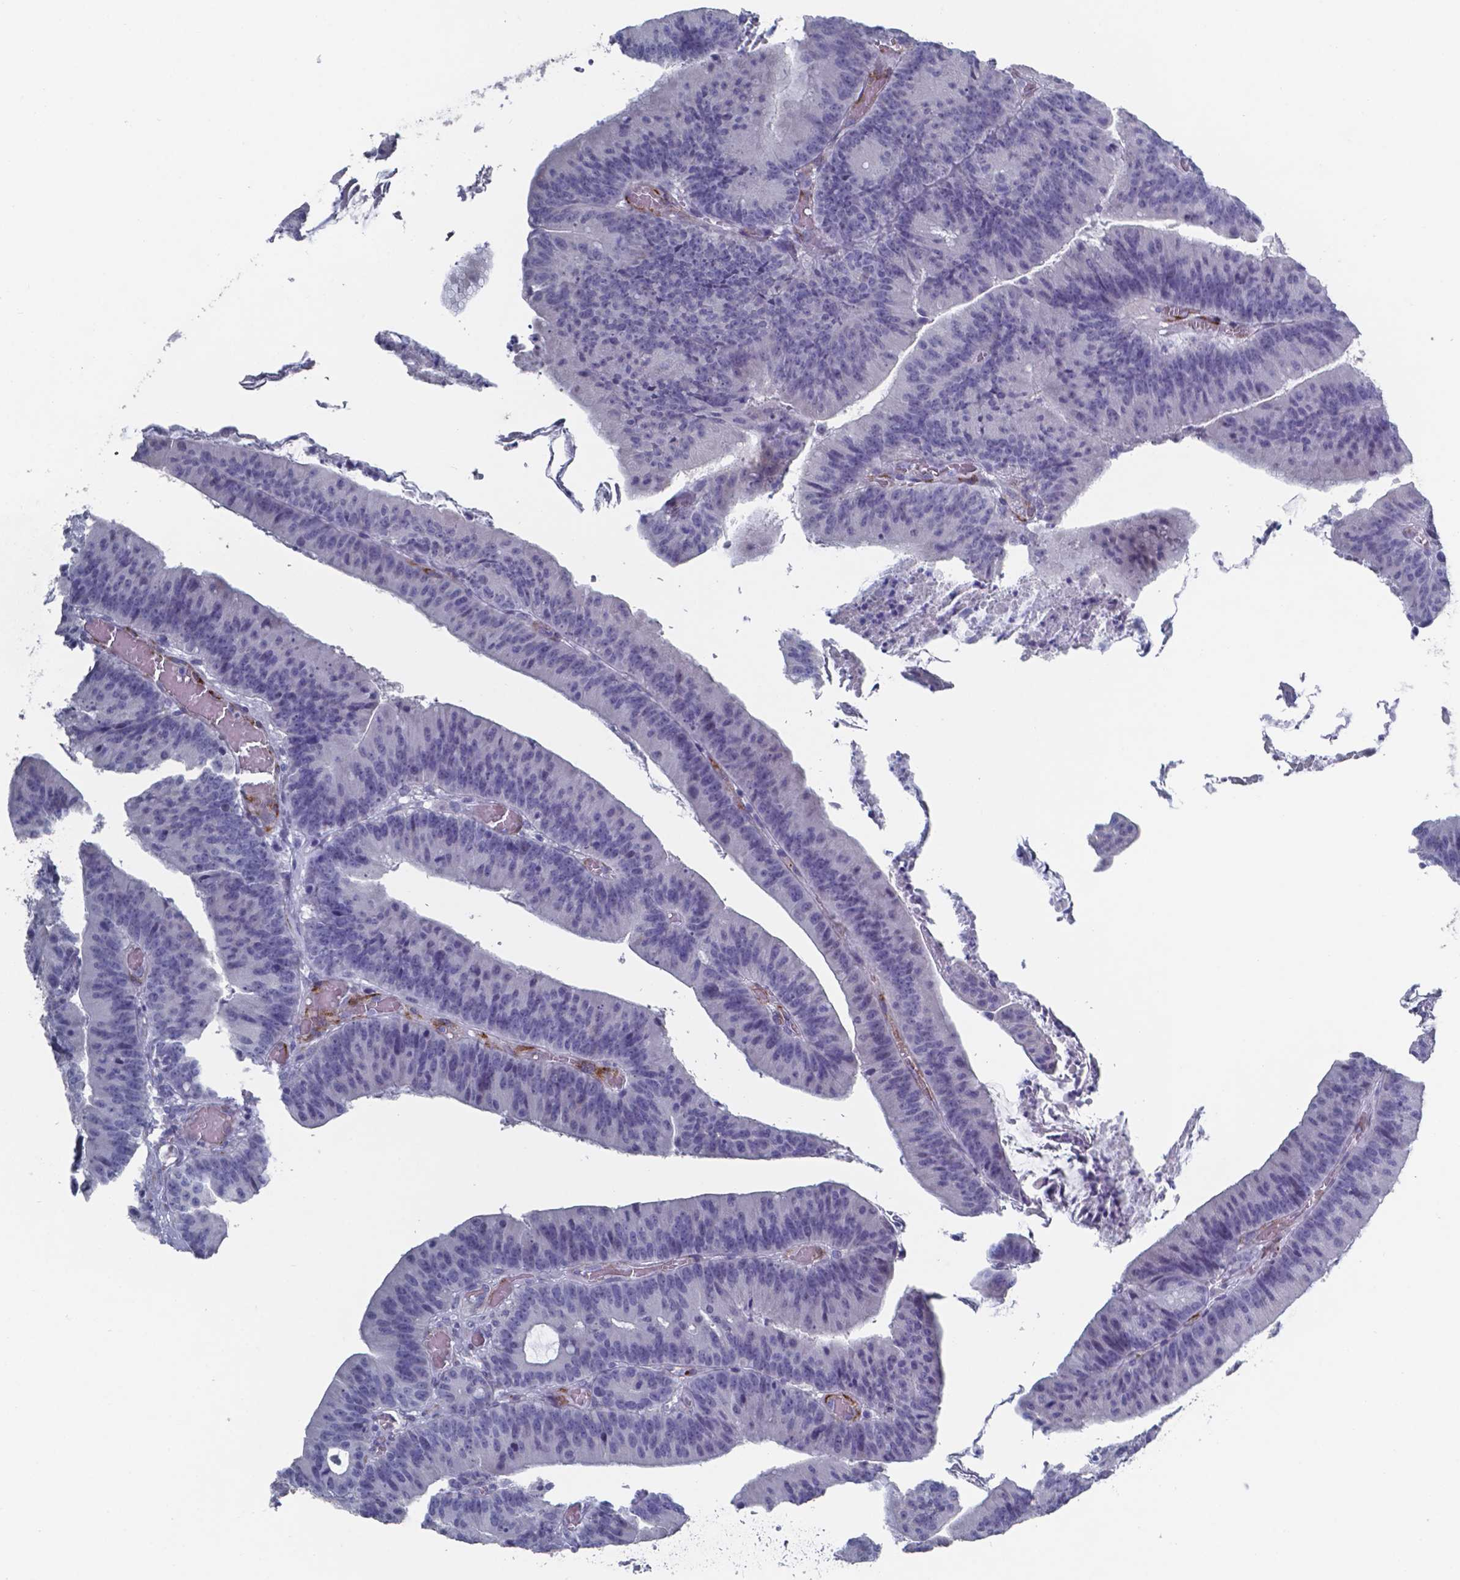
{"staining": {"intensity": "negative", "quantity": "none", "location": "none"}, "tissue": "colorectal cancer", "cell_type": "Tumor cells", "image_type": "cancer", "snomed": [{"axis": "morphology", "description": "Adenocarcinoma, NOS"}, {"axis": "topography", "description": "Colon"}], "caption": "This is an immunohistochemistry (IHC) image of colorectal cancer. There is no positivity in tumor cells.", "gene": "PLA2R1", "patient": {"sex": "female", "age": 78}}